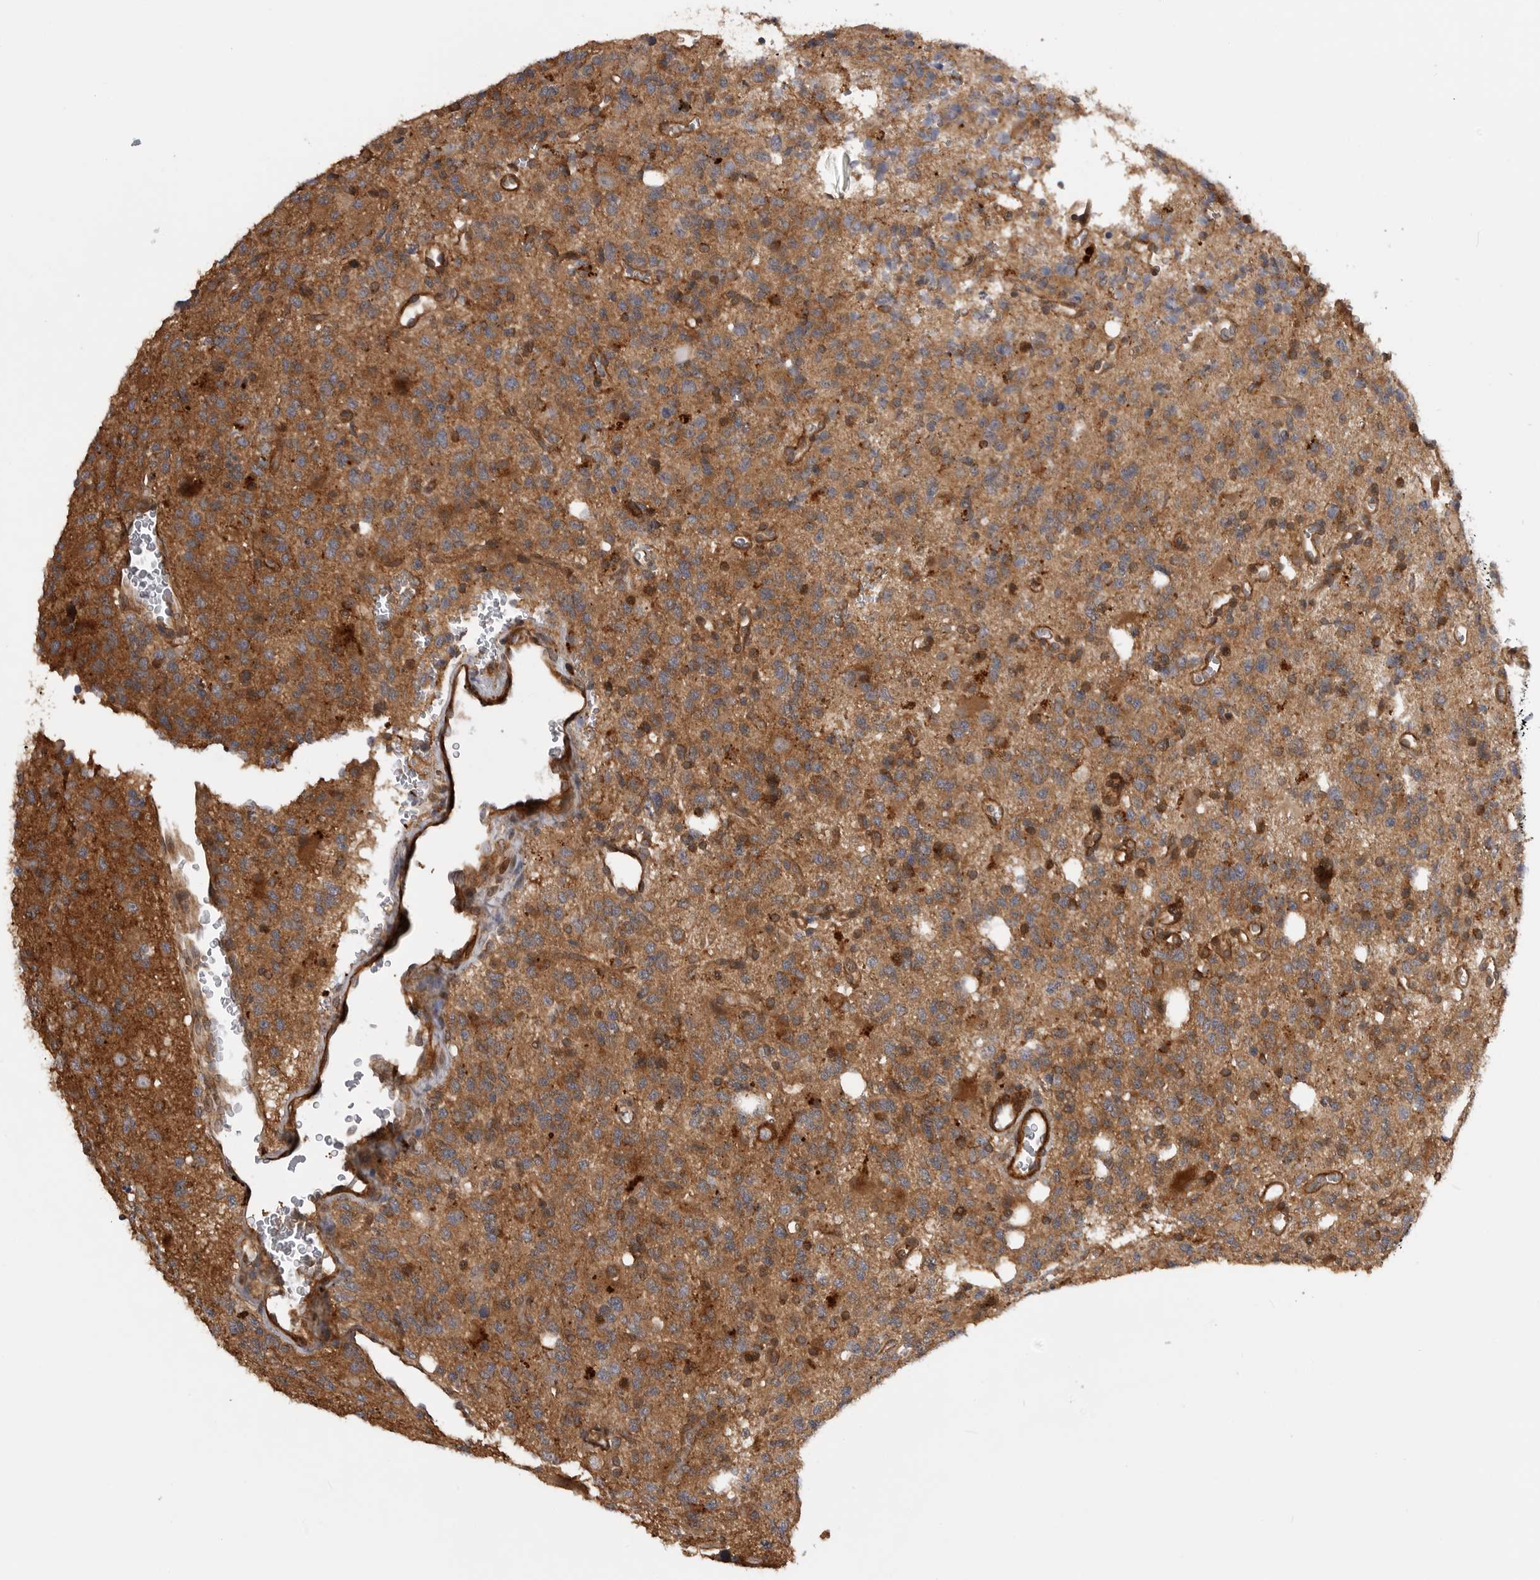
{"staining": {"intensity": "moderate", "quantity": ">75%", "location": "cytoplasmic/membranous"}, "tissue": "glioma", "cell_type": "Tumor cells", "image_type": "cancer", "snomed": [{"axis": "morphology", "description": "Glioma, malignant, High grade"}, {"axis": "topography", "description": "Brain"}], "caption": "Human malignant high-grade glioma stained with a protein marker displays moderate staining in tumor cells.", "gene": "TRIM56", "patient": {"sex": "female", "age": 62}}